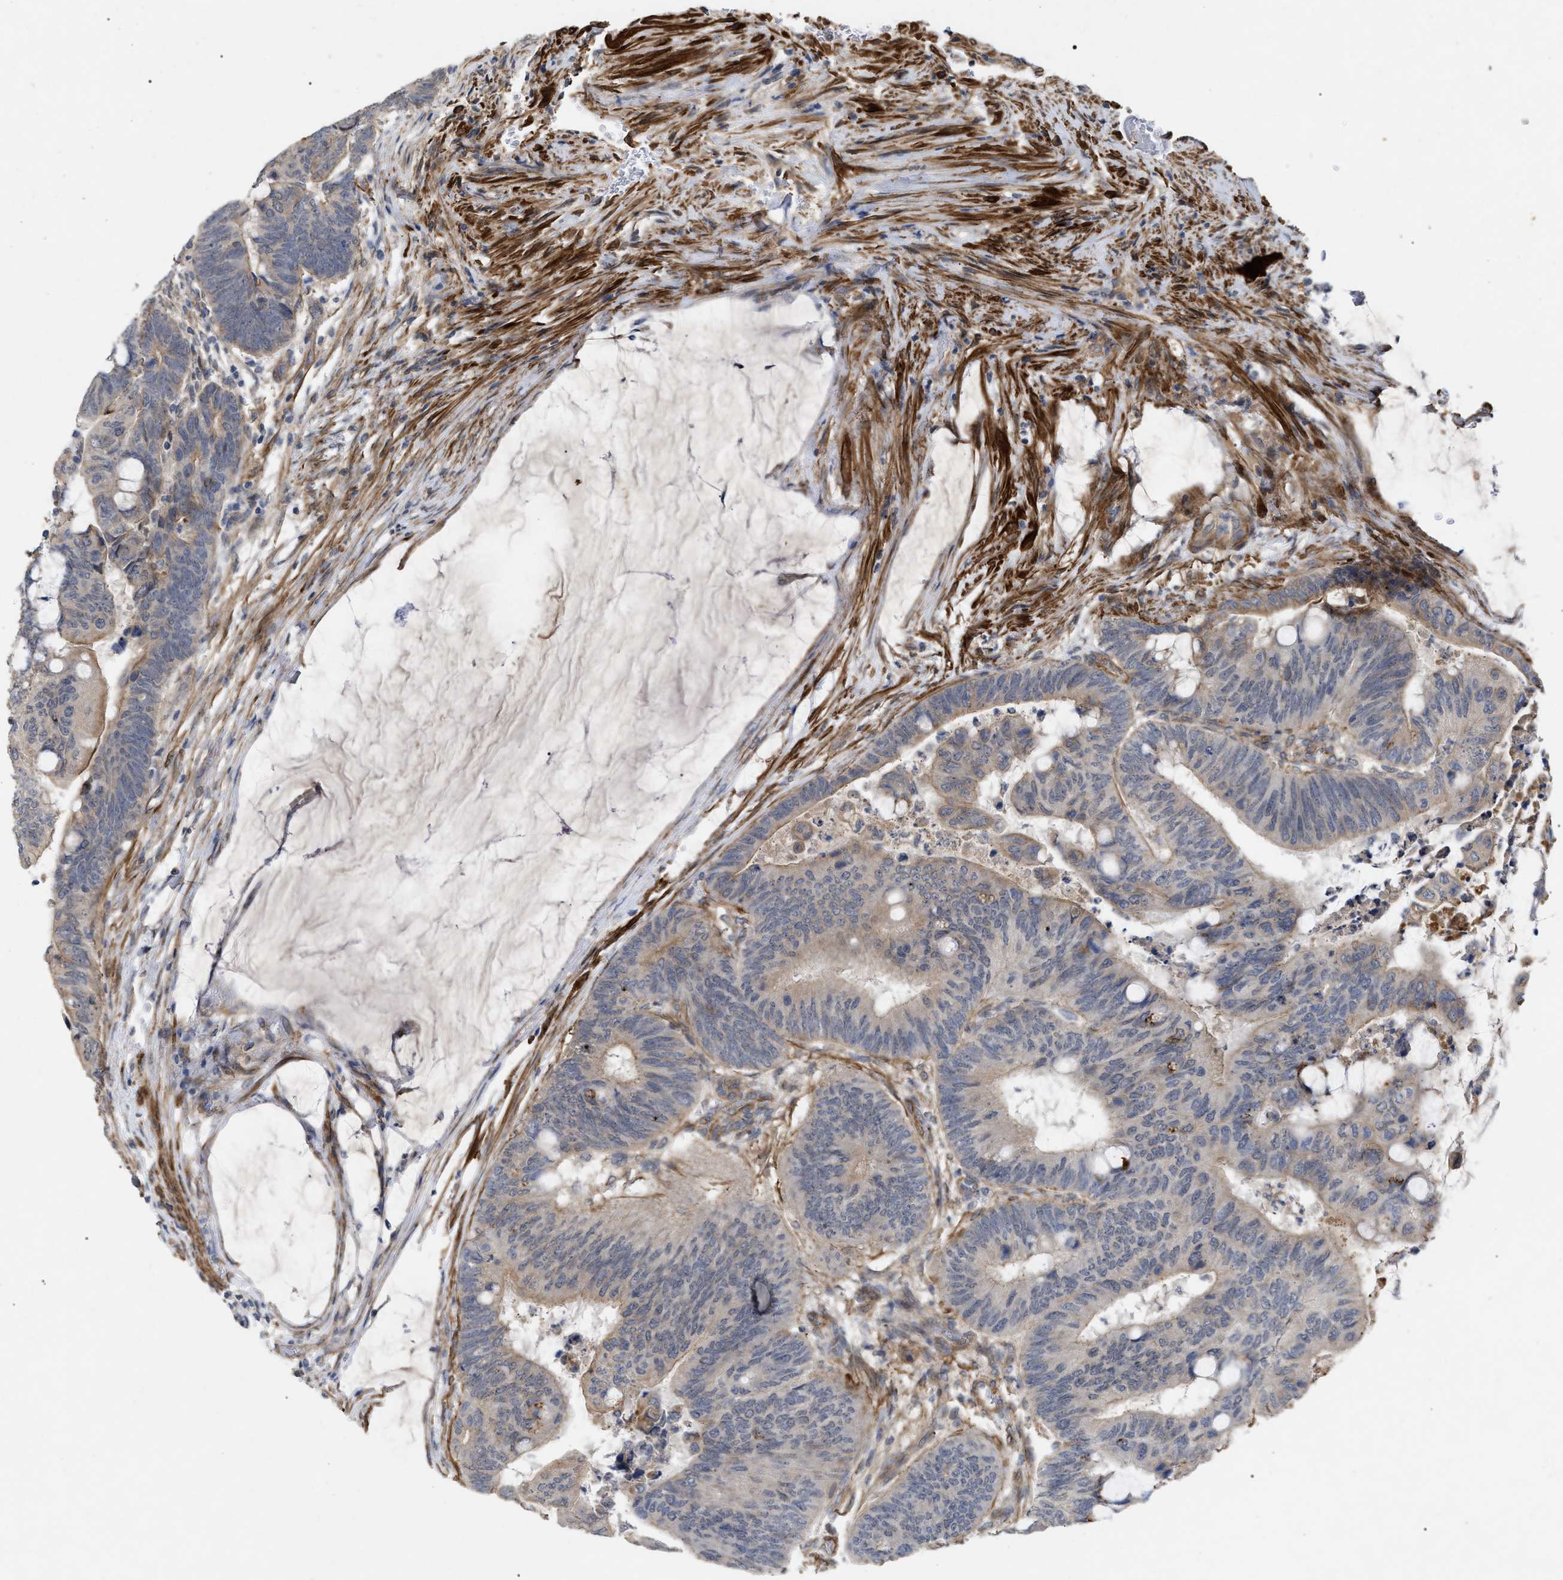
{"staining": {"intensity": "weak", "quantity": ">75%", "location": "cytoplasmic/membranous"}, "tissue": "colorectal cancer", "cell_type": "Tumor cells", "image_type": "cancer", "snomed": [{"axis": "morphology", "description": "Normal tissue, NOS"}, {"axis": "morphology", "description": "Adenocarcinoma, NOS"}, {"axis": "topography", "description": "Rectum"}], "caption": "Colorectal cancer (adenocarcinoma) stained with a brown dye shows weak cytoplasmic/membranous positive positivity in approximately >75% of tumor cells.", "gene": "ST6GALNAC6", "patient": {"sex": "male", "age": 92}}